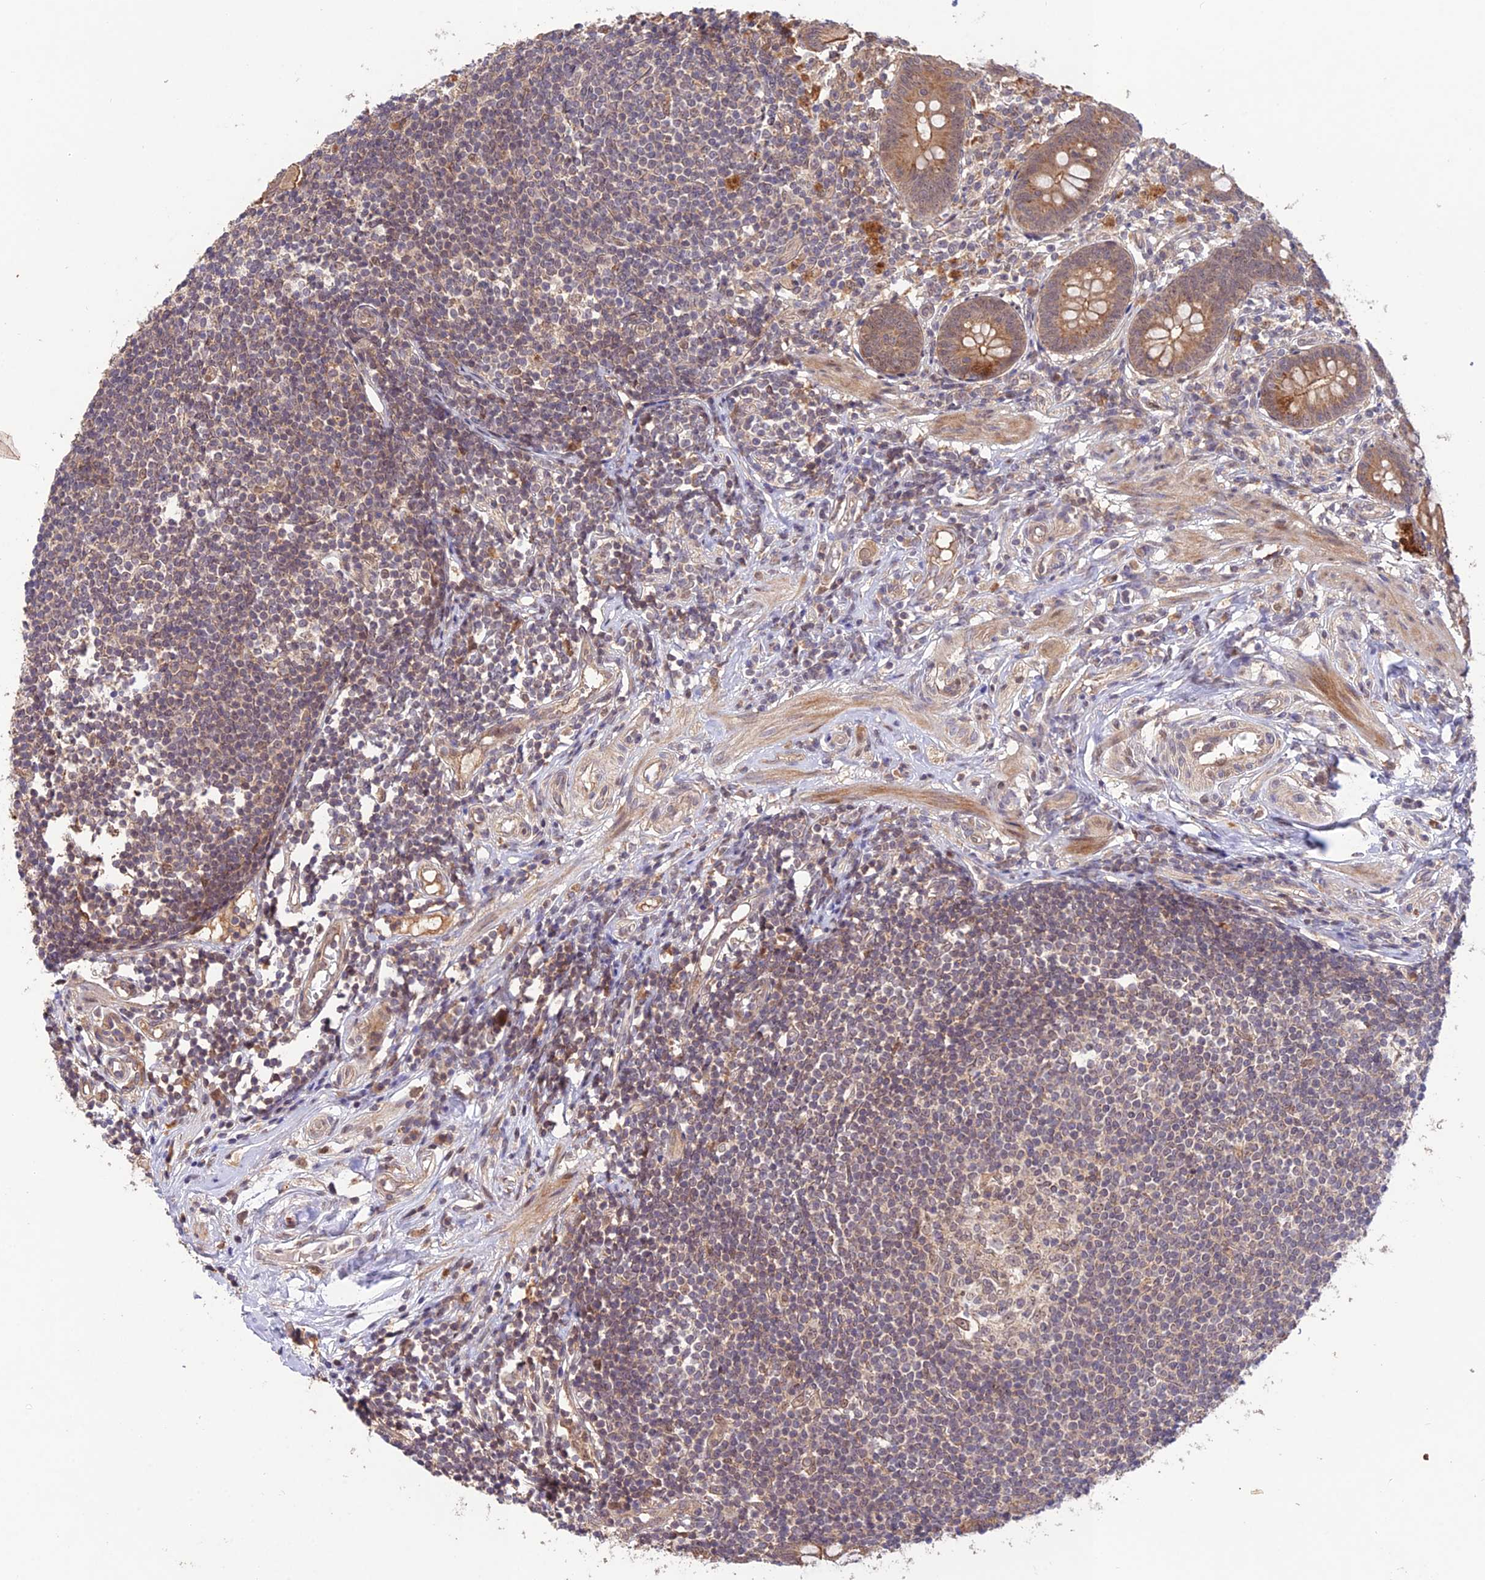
{"staining": {"intensity": "moderate", "quantity": ">75%", "location": "cytoplasmic/membranous"}, "tissue": "appendix", "cell_type": "Glandular cells", "image_type": "normal", "snomed": [{"axis": "morphology", "description": "Normal tissue, NOS"}, {"axis": "topography", "description": "Appendix"}], "caption": "DAB (3,3'-diaminobenzidine) immunohistochemical staining of unremarkable human appendix demonstrates moderate cytoplasmic/membranous protein positivity in about >75% of glandular cells.", "gene": "REV1", "patient": {"sex": "female", "age": 62}}